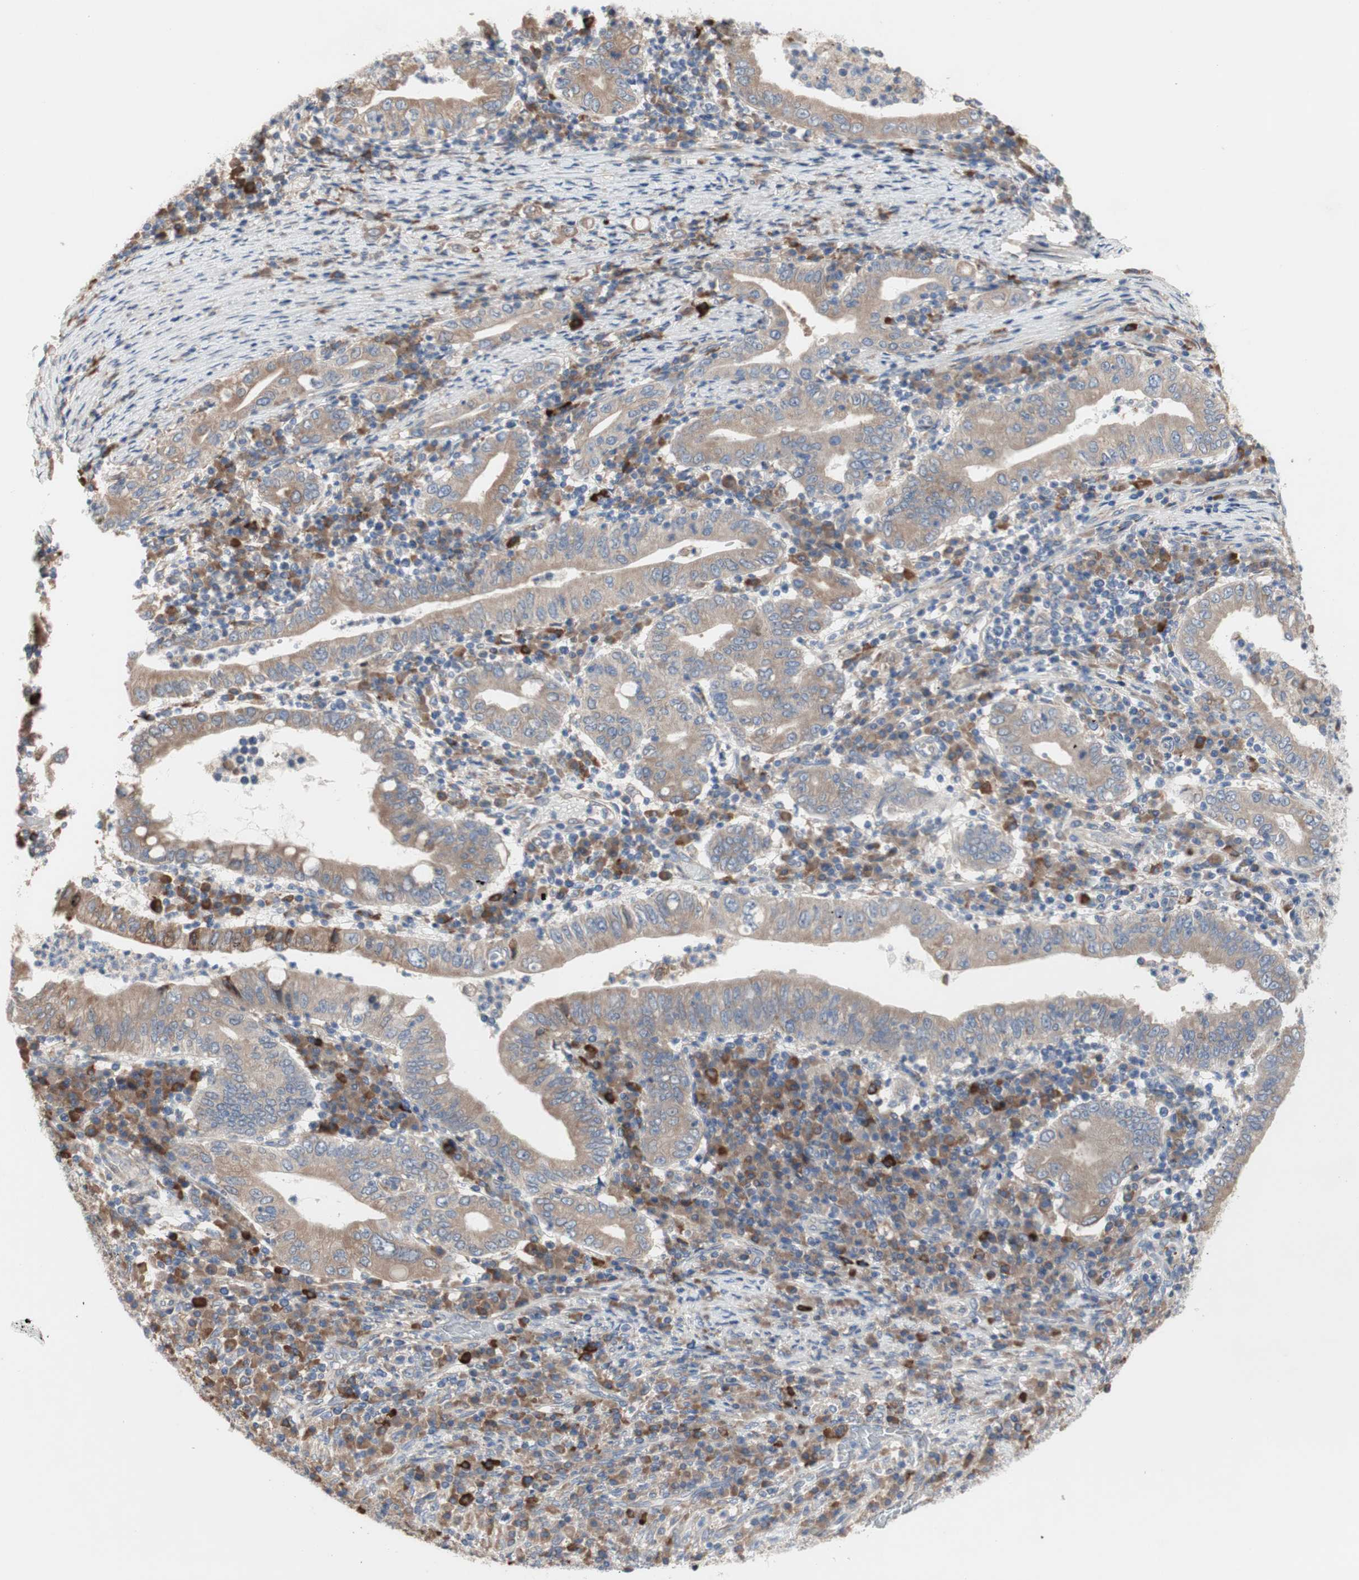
{"staining": {"intensity": "moderate", "quantity": ">75%", "location": "cytoplasmic/membranous"}, "tissue": "stomach cancer", "cell_type": "Tumor cells", "image_type": "cancer", "snomed": [{"axis": "morphology", "description": "Normal tissue, NOS"}, {"axis": "morphology", "description": "Adenocarcinoma, NOS"}, {"axis": "topography", "description": "Esophagus"}, {"axis": "topography", "description": "Stomach, upper"}, {"axis": "topography", "description": "Peripheral nerve tissue"}], "caption": "High-power microscopy captured an IHC histopathology image of stomach cancer, revealing moderate cytoplasmic/membranous staining in approximately >75% of tumor cells.", "gene": "TTC14", "patient": {"sex": "male", "age": 62}}